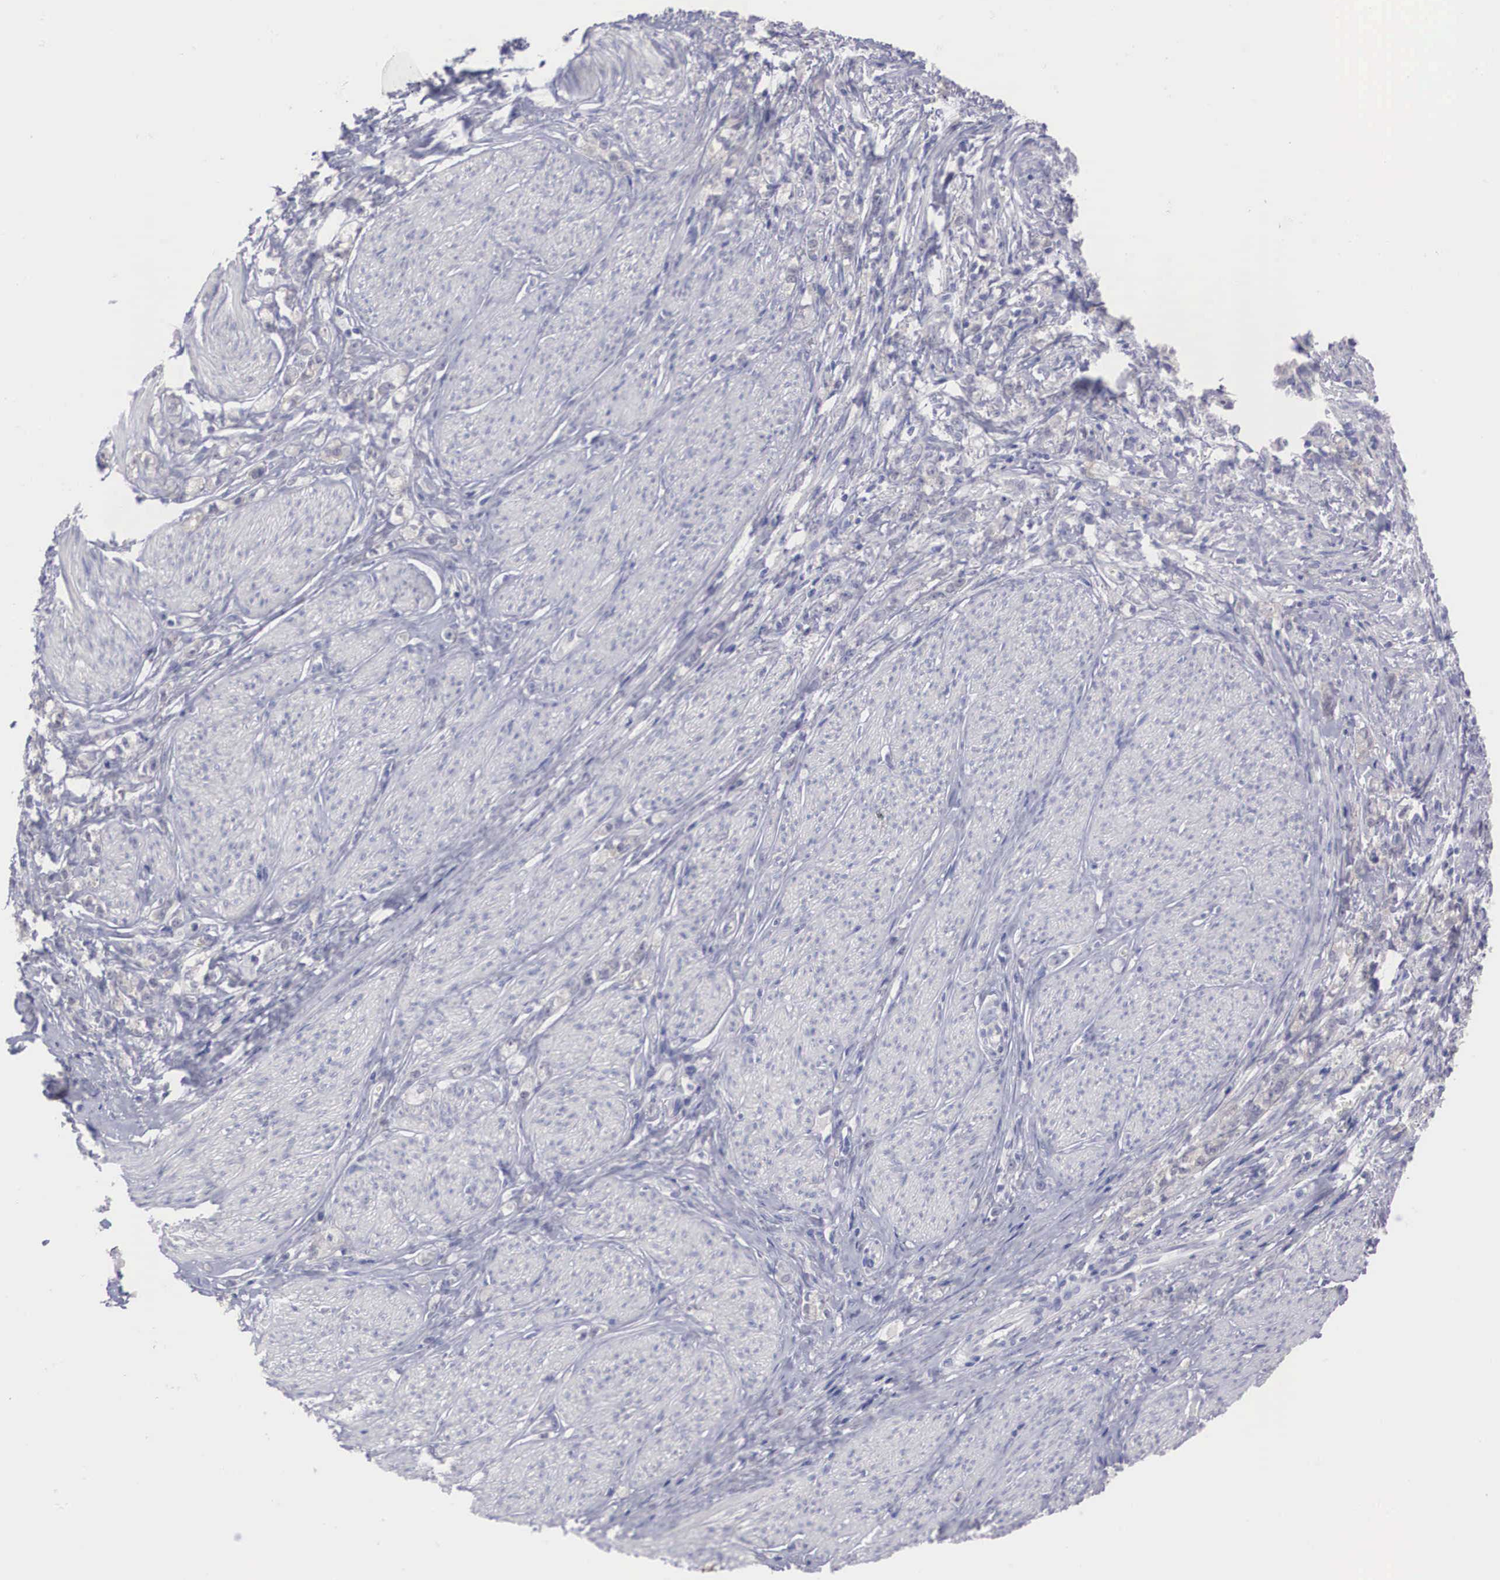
{"staining": {"intensity": "negative", "quantity": "none", "location": "none"}, "tissue": "stomach cancer", "cell_type": "Tumor cells", "image_type": "cancer", "snomed": [{"axis": "morphology", "description": "Adenocarcinoma, NOS"}, {"axis": "topography", "description": "Stomach"}], "caption": "Human stomach cancer stained for a protein using IHC demonstrates no expression in tumor cells.", "gene": "REPS2", "patient": {"sex": "male", "age": 72}}